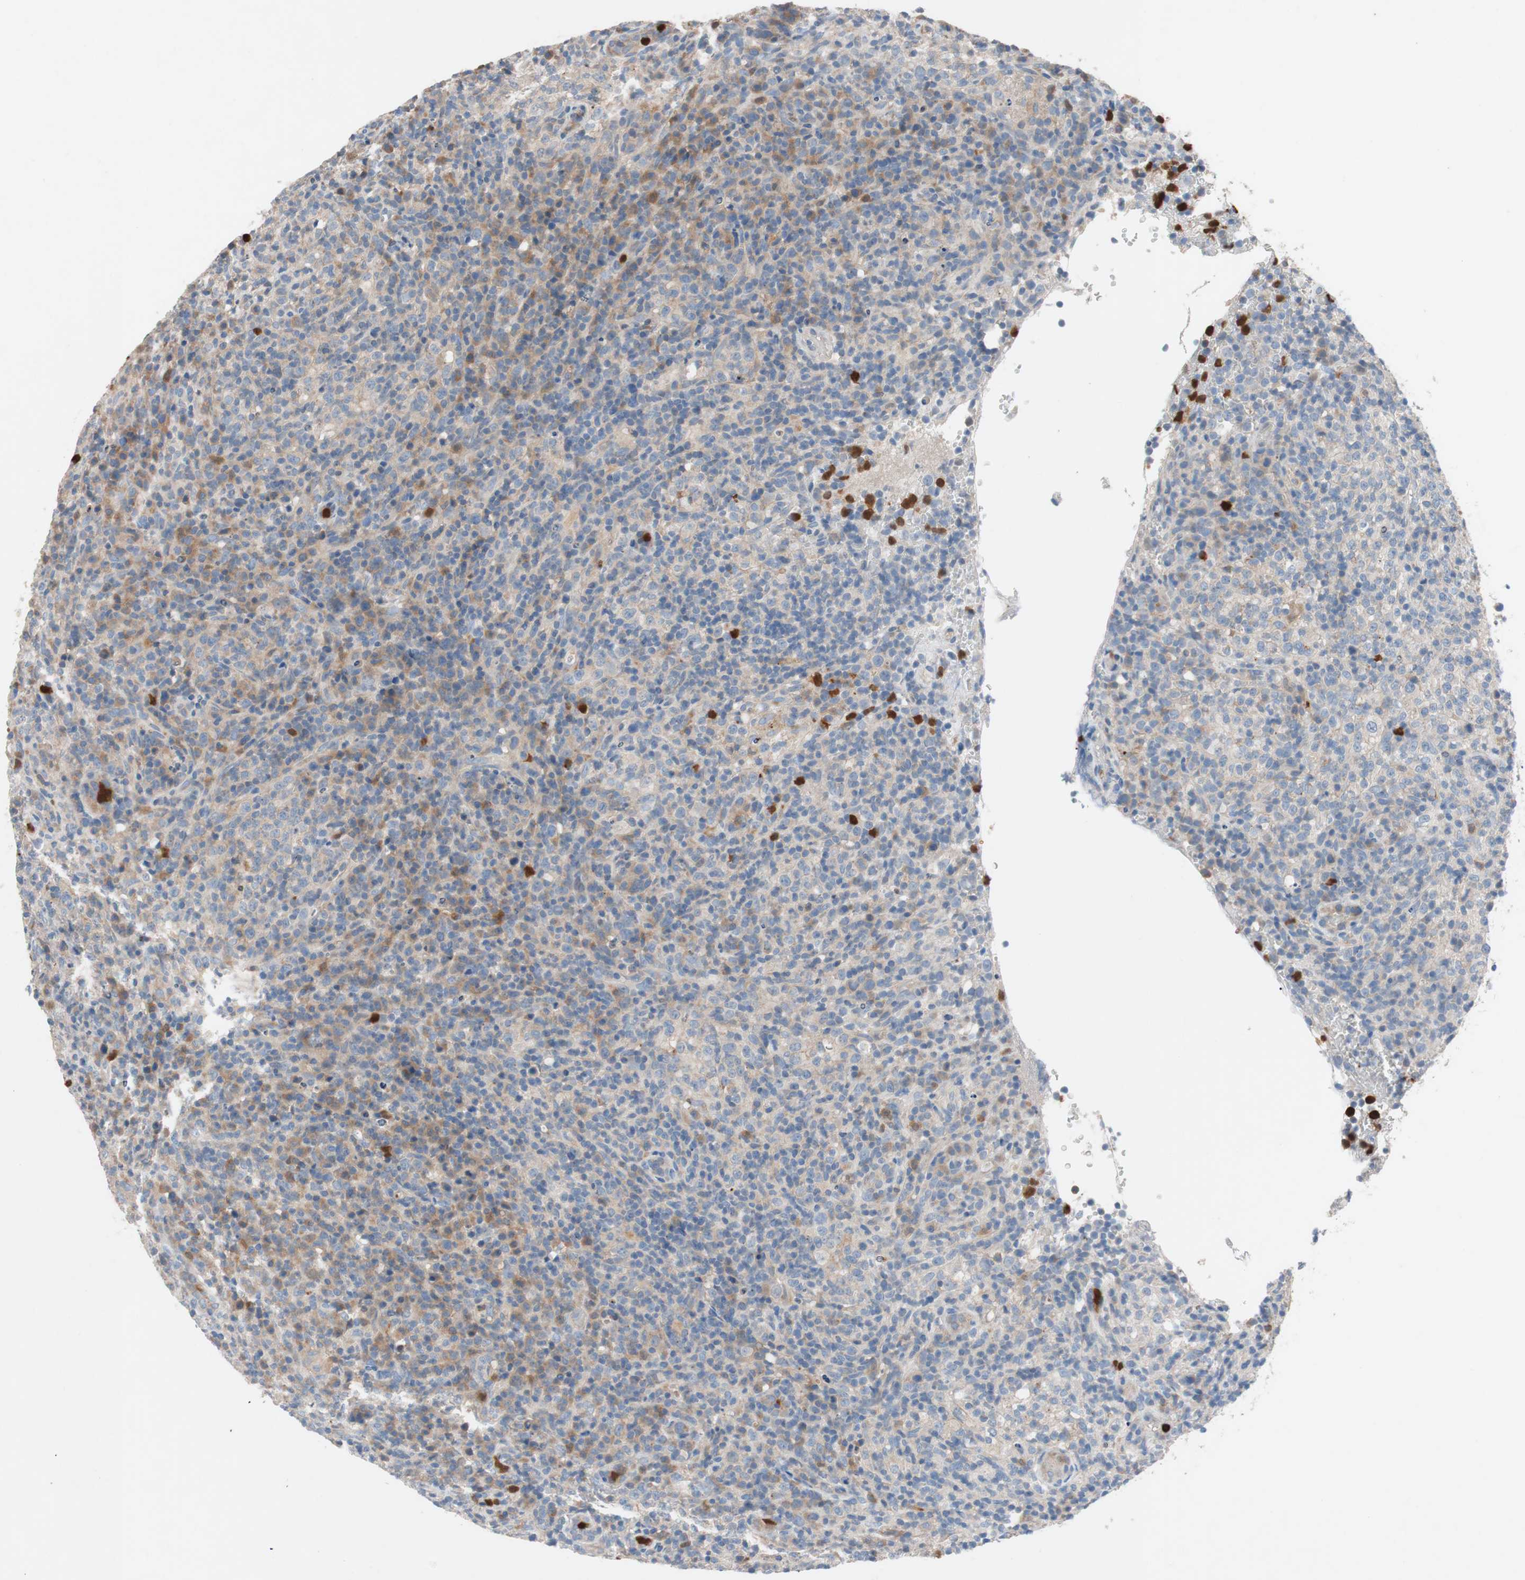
{"staining": {"intensity": "weak", "quantity": "25%-75%", "location": "cytoplasmic/membranous"}, "tissue": "lymphoma", "cell_type": "Tumor cells", "image_type": "cancer", "snomed": [{"axis": "morphology", "description": "Malignant lymphoma, non-Hodgkin's type, High grade"}, {"axis": "topography", "description": "Lymph node"}], "caption": "Immunohistochemical staining of human lymphoma demonstrates low levels of weak cytoplasmic/membranous positivity in about 25%-75% of tumor cells.", "gene": "CLEC4D", "patient": {"sex": "female", "age": 76}}